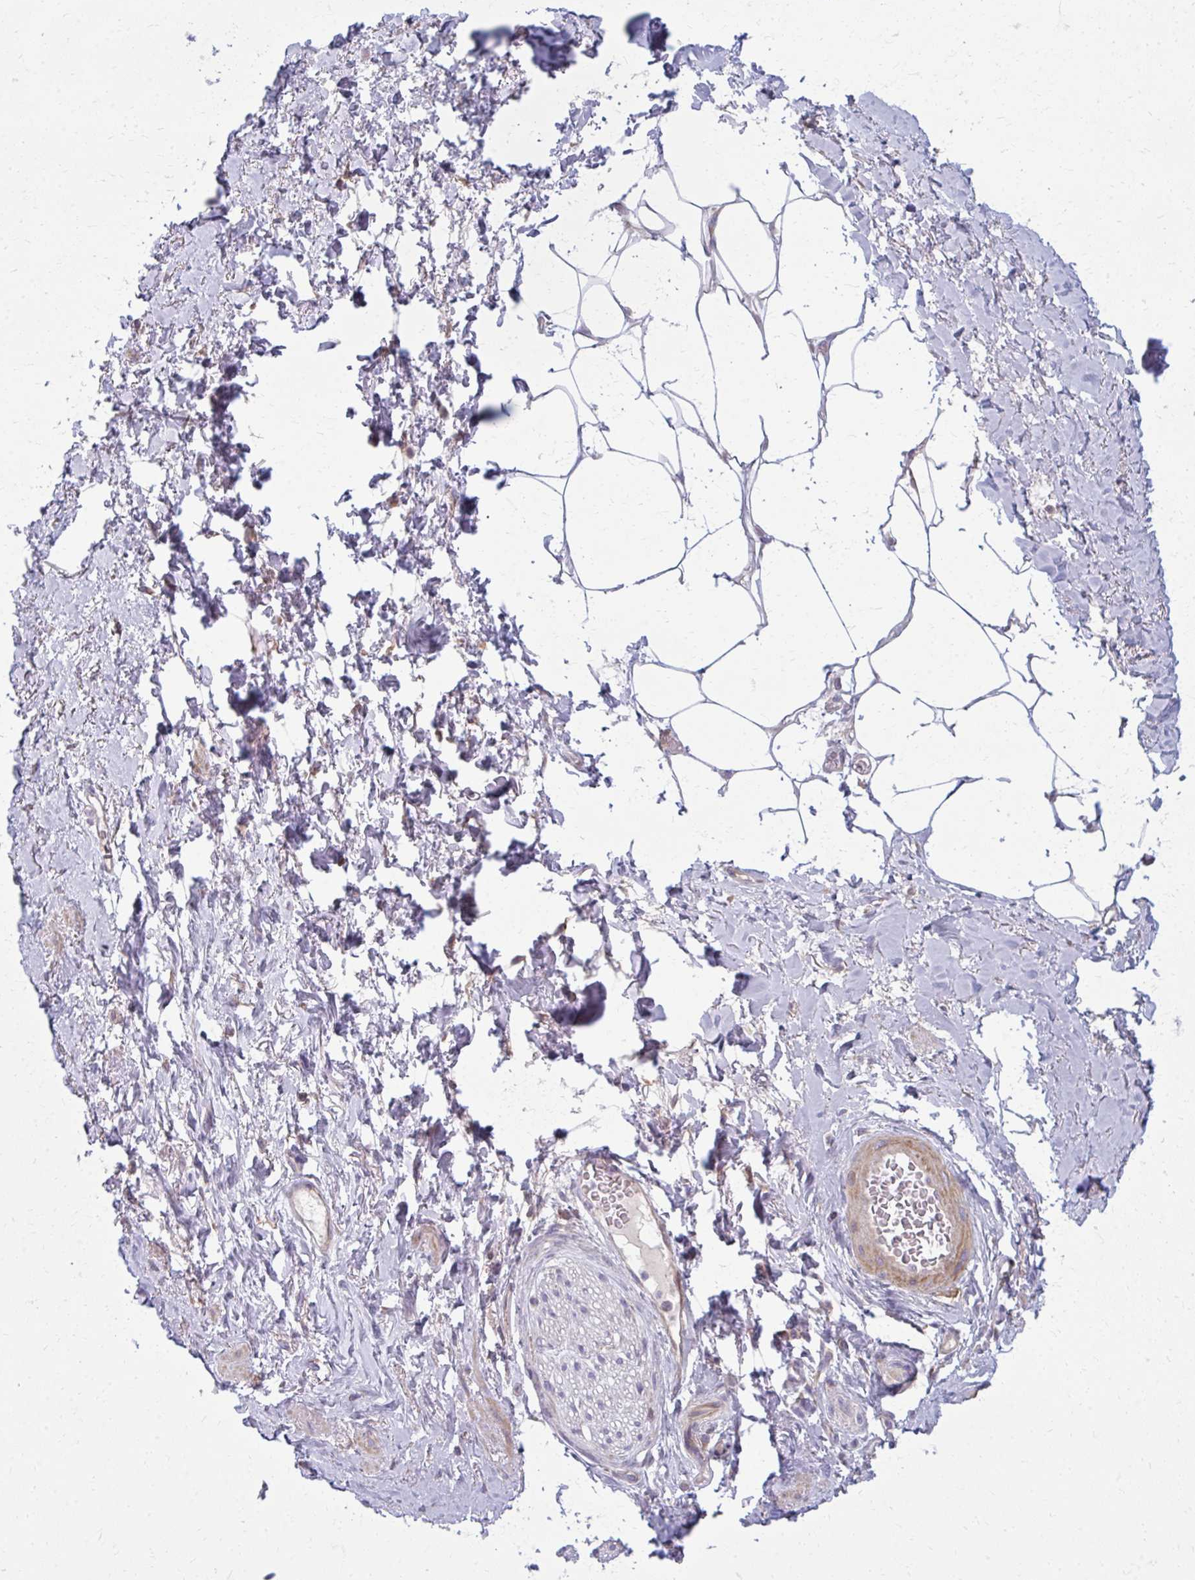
{"staining": {"intensity": "negative", "quantity": "none", "location": "none"}, "tissue": "adipose tissue", "cell_type": "Adipocytes", "image_type": "normal", "snomed": [{"axis": "morphology", "description": "Normal tissue, NOS"}, {"axis": "topography", "description": "Vagina"}, {"axis": "topography", "description": "Peripheral nerve tissue"}], "caption": "Immunohistochemistry (IHC) of unremarkable adipose tissue exhibits no expression in adipocytes.", "gene": "CEMP1", "patient": {"sex": "female", "age": 71}}